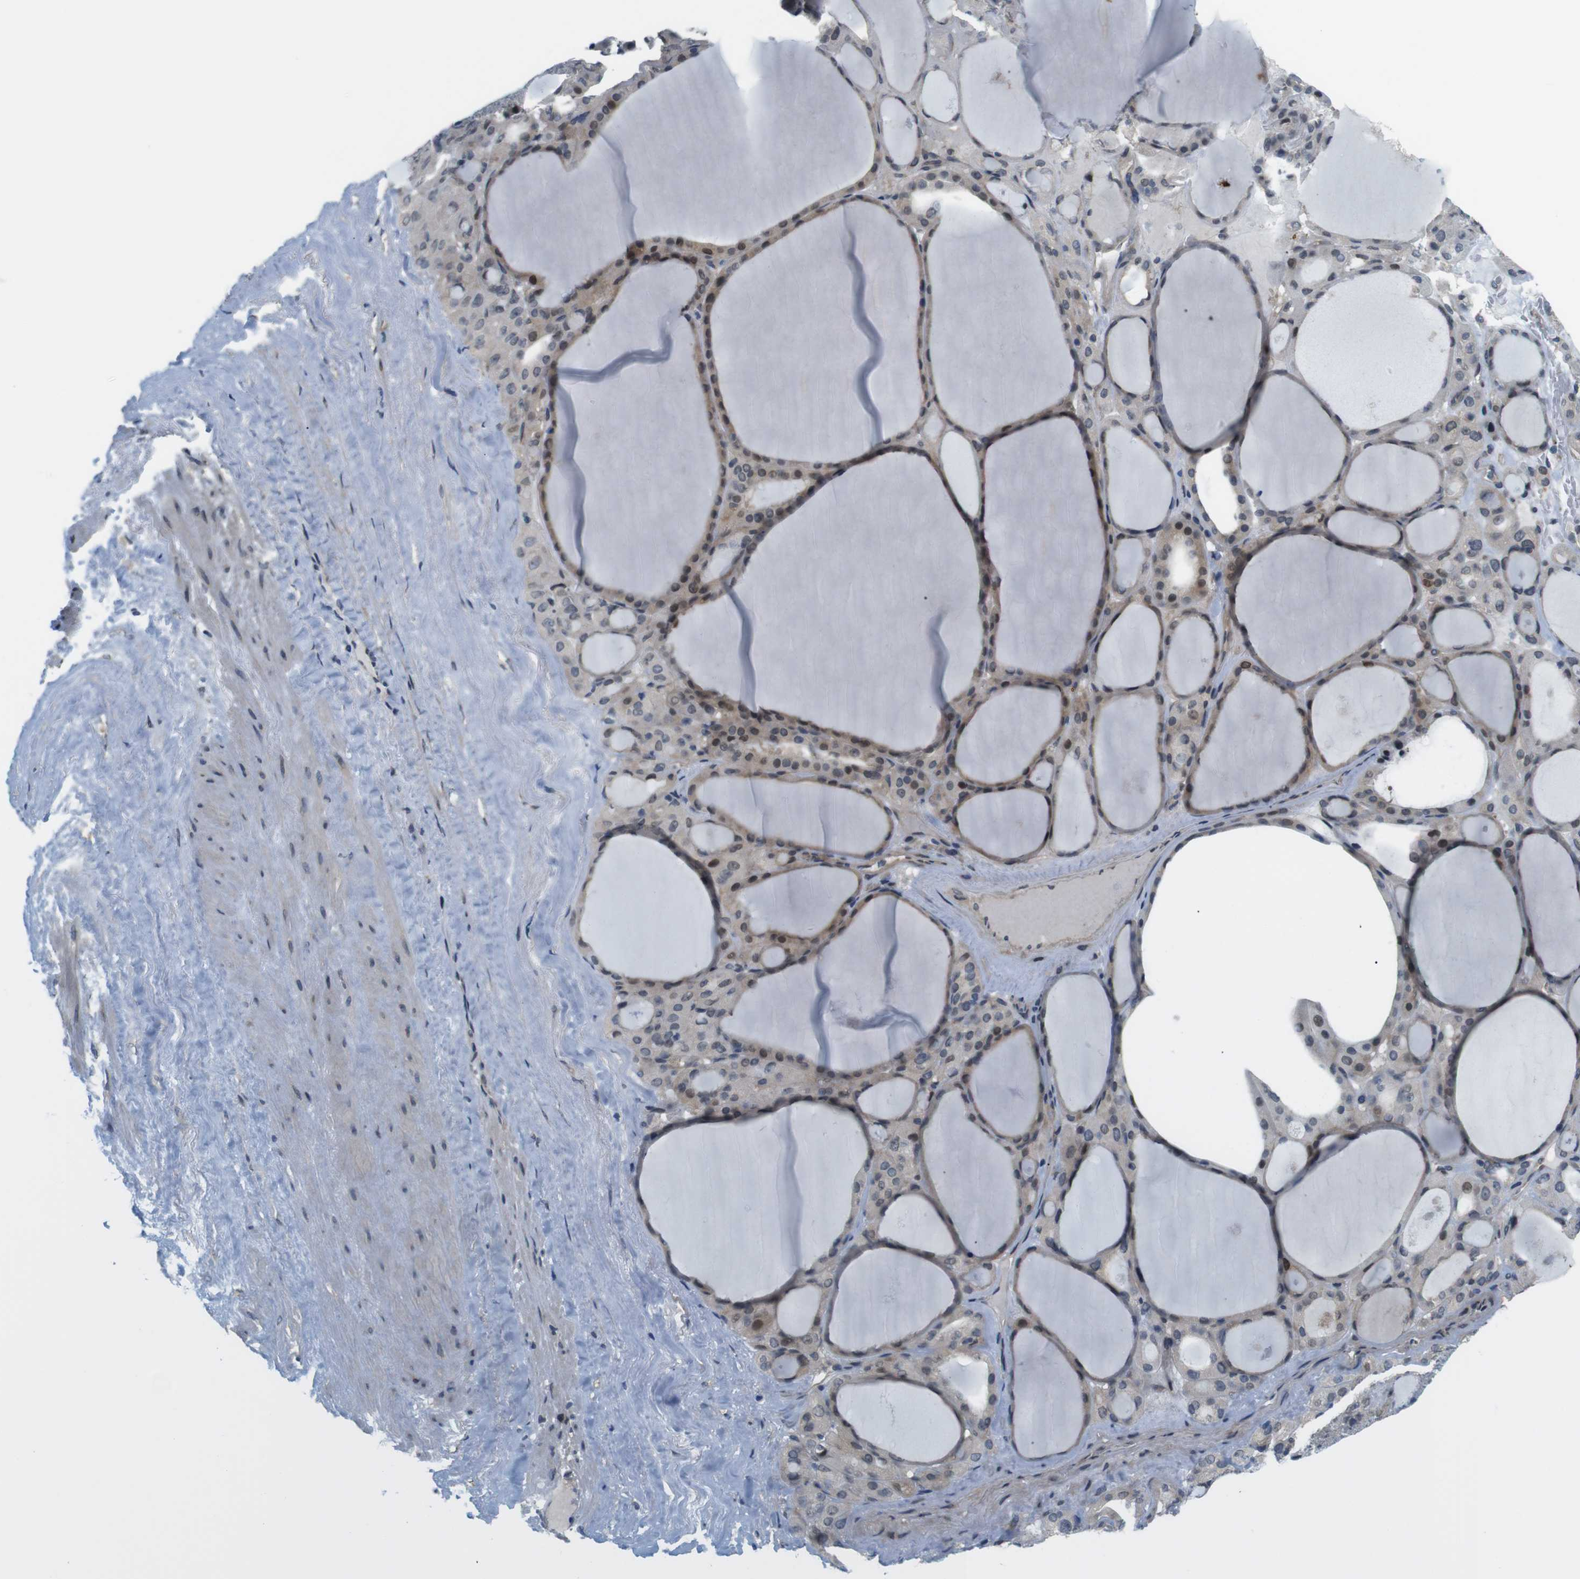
{"staining": {"intensity": "moderate", "quantity": "25%-75%", "location": "cytoplasmic/membranous,nuclear"}, "tissue": "thyroid gland", "cell_type": "Glandular cells", "image_type": "normal", "snomed": [{"axis": "morphology", "description": "Normal tissue, NOS"}, {"axis": "morphology", "description": "Carcinoma, NOS"}, {"axis": "topography", "description": "Thyroid gland"}], "caption": "IHC of benign human thyroid gland exhibits medium levels of moderate cytoplasmic/membranous,nuclear expression in approximately 25%-75% of glandular cells.", "gene": "SMCO2", "patient": {"sex": "female", "age": 86}}